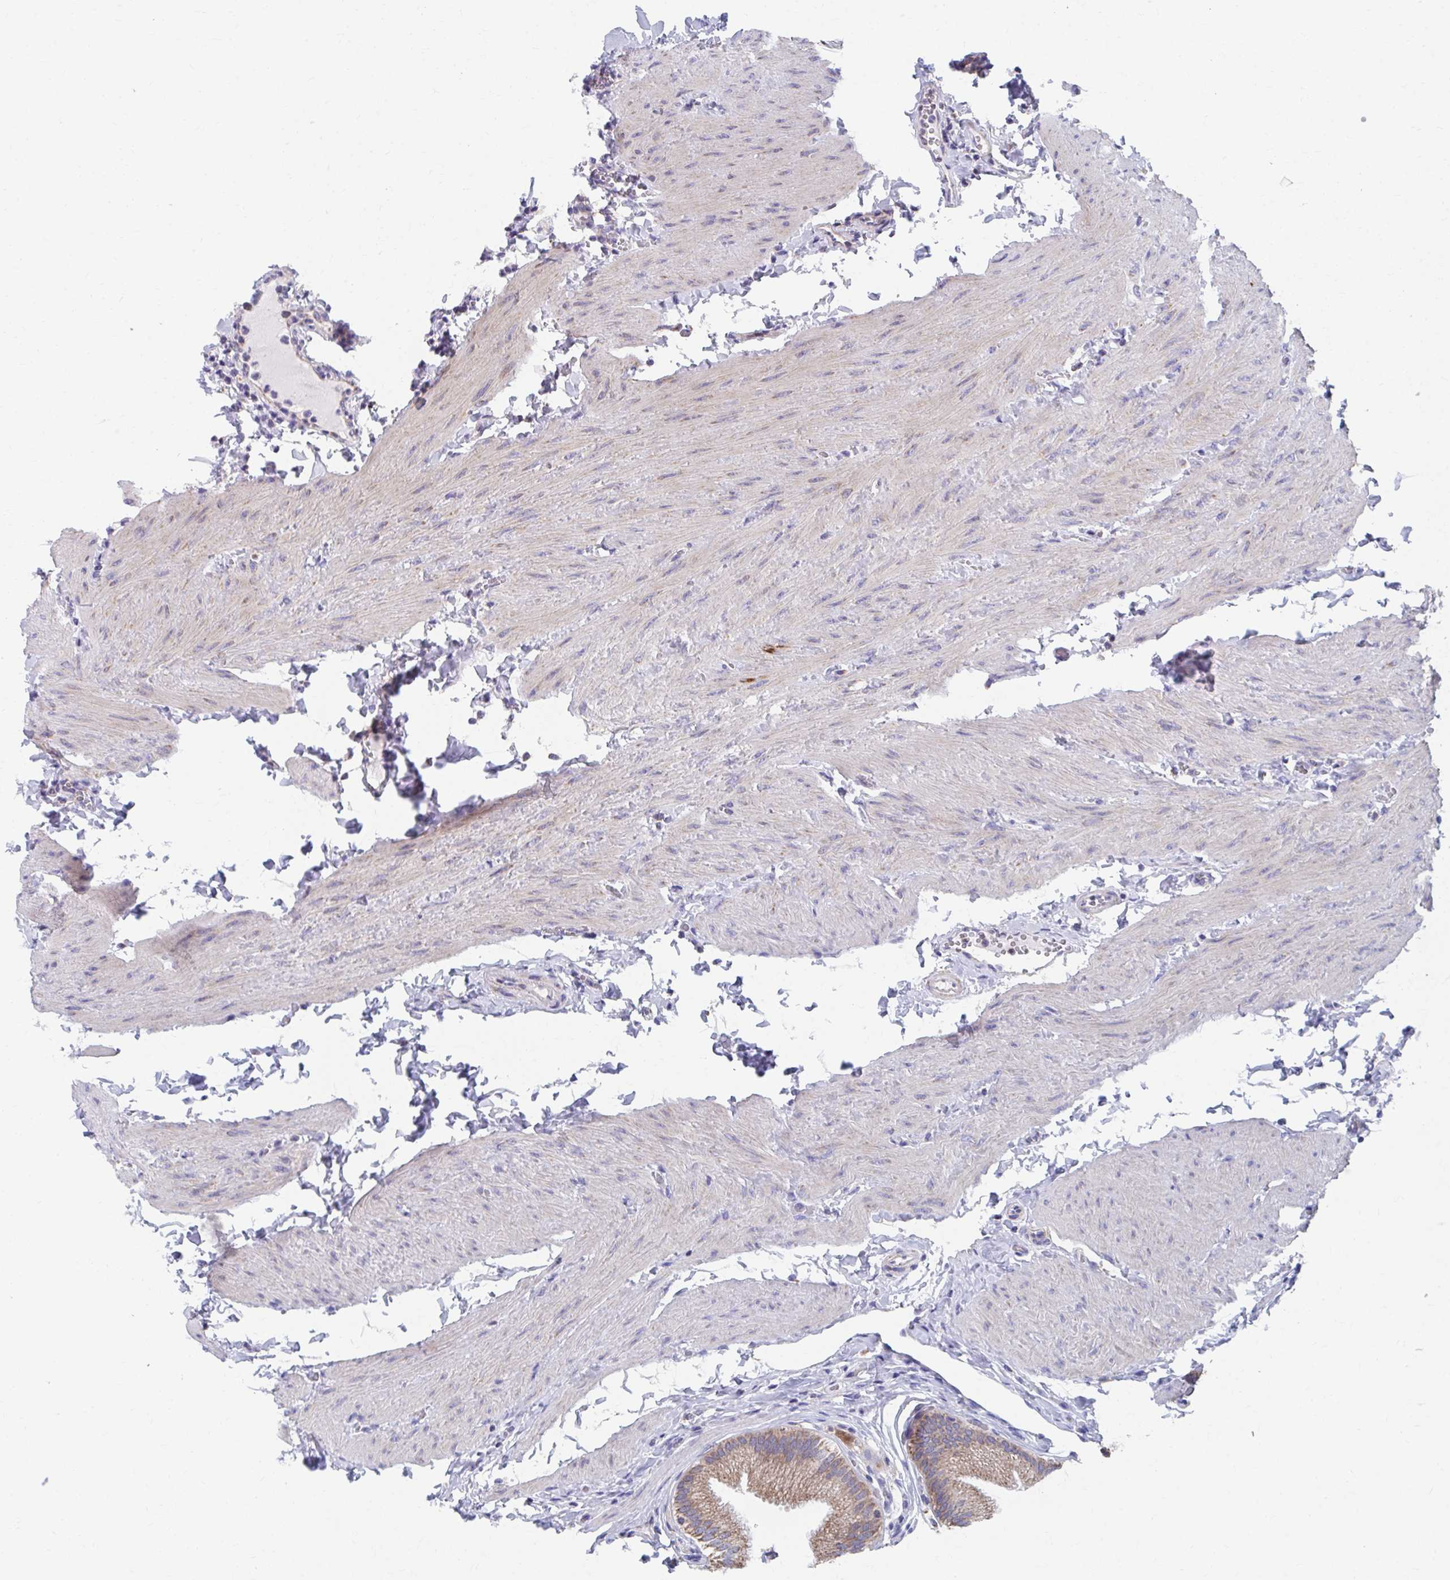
{"staining": {"intensity": "moderate", "quantity": ">75%", "location": "cytoplasmic/membranous"}, "tissue": "gallbladder", "cell_type": "Glandular cells", "image_type": "normal", "snomed": [{"axis": "morphology", "description": "Normal tissue, NOS"}, {"axis": "topography", "description": "Gallbladder"}, {"axis": "topography", "description": "Peripheral nerve tissue"}], "caption": "Brown immunohistochemical staining in normal human gallbladder exhibits moderate cytoplasmic/membranous staining in about >75% of glandular cells. The protein of interest is shown in brown color, while the nuclei are stained blue.", "gene": "RCC1L", "patient": {"sex": "male", "age": 17}}